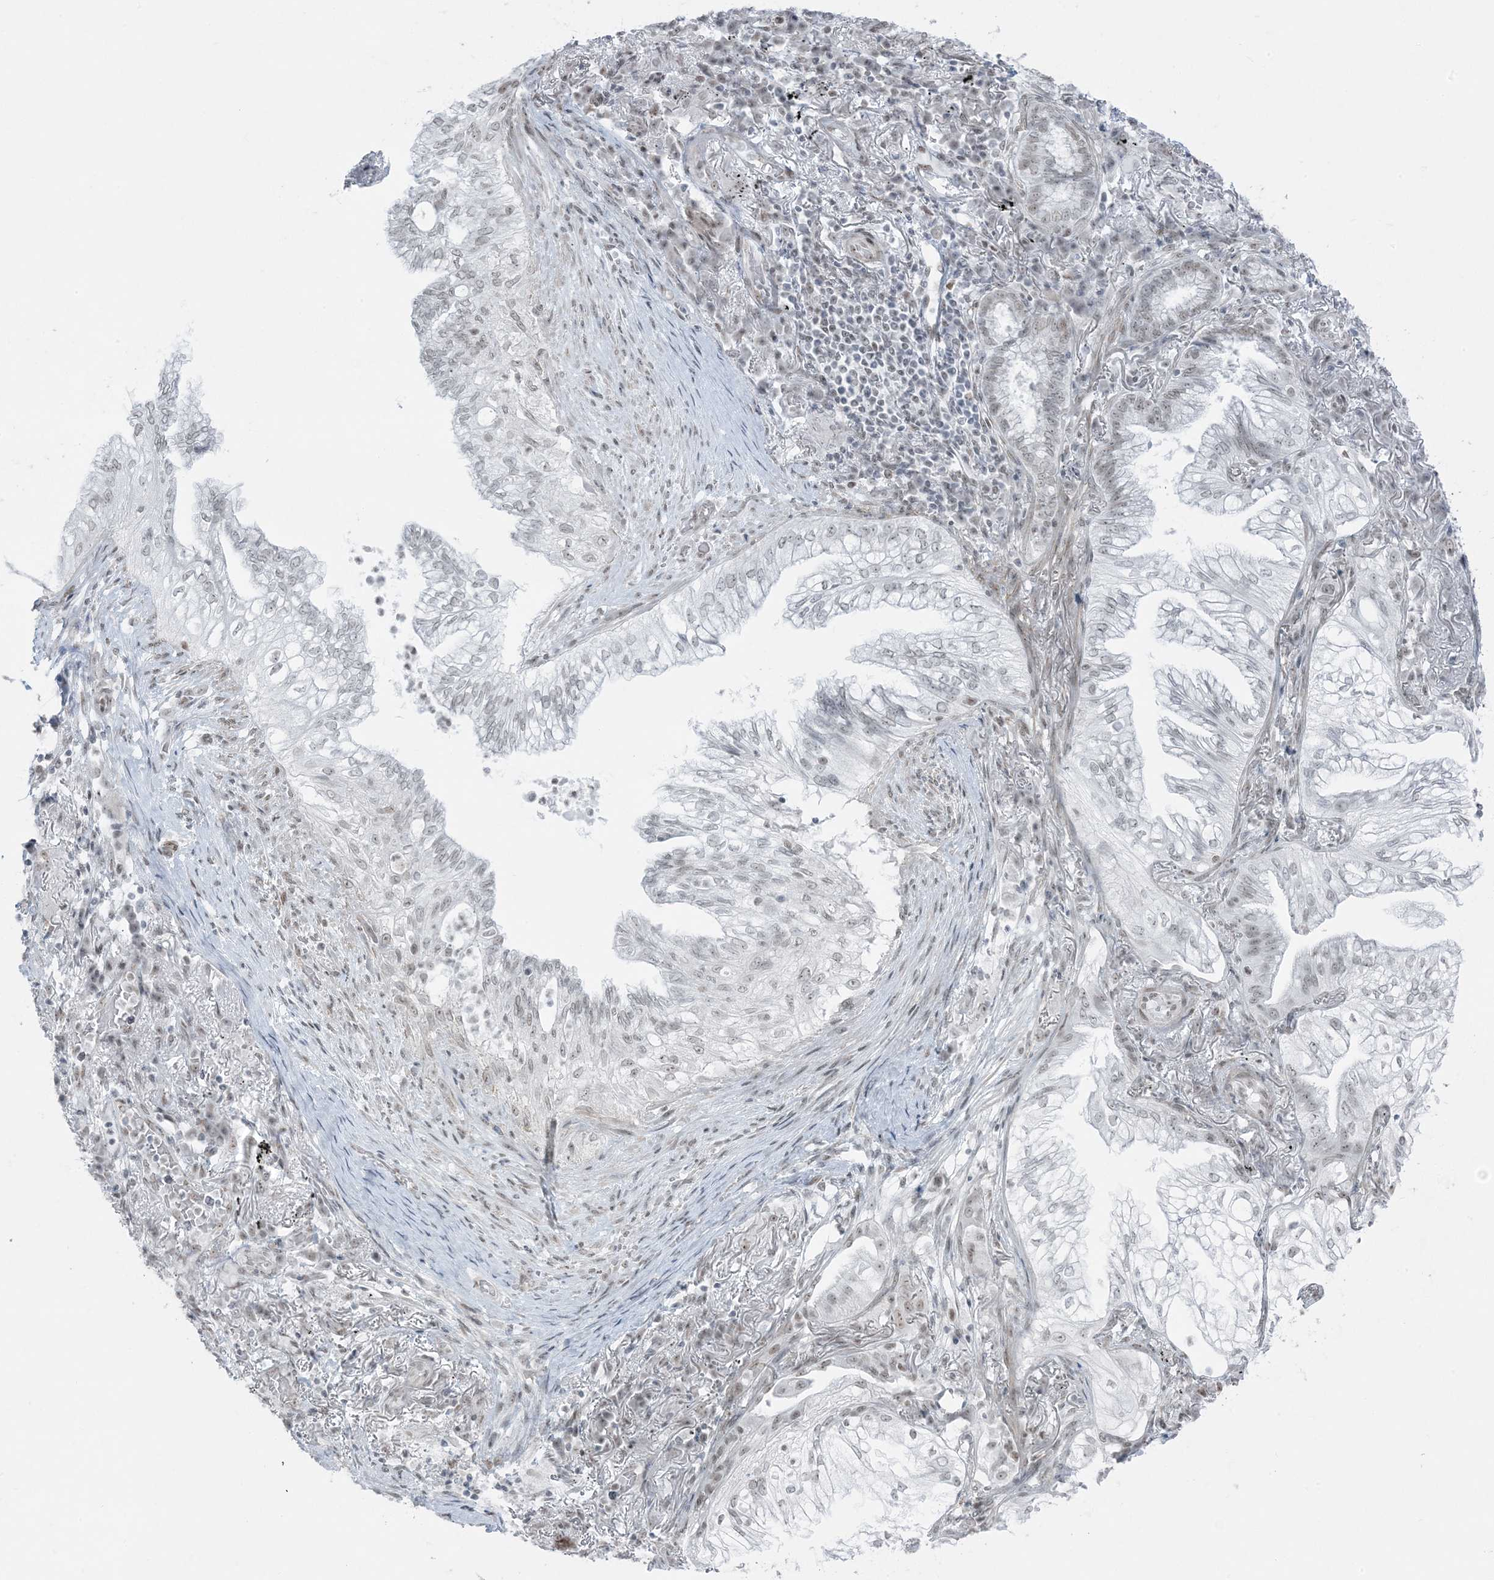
{"staining": {"intensity": "negative", "quantity": "none", "location": "none"}, "tissue": "lung cancer", "cell_type": "Tumor cells", "image_type": "cancer", "snomed": [{"axis": "morphology", "description": "Adenocarcinoma, NOS"}, {"axis": "topography", "description": "Lung"}], "caption": "Tumor cells show no significant positivity in lung cancer (adenocarcinoma).", "gene": "ZNF787", "patient": {"sex": "female", "age": 70}}